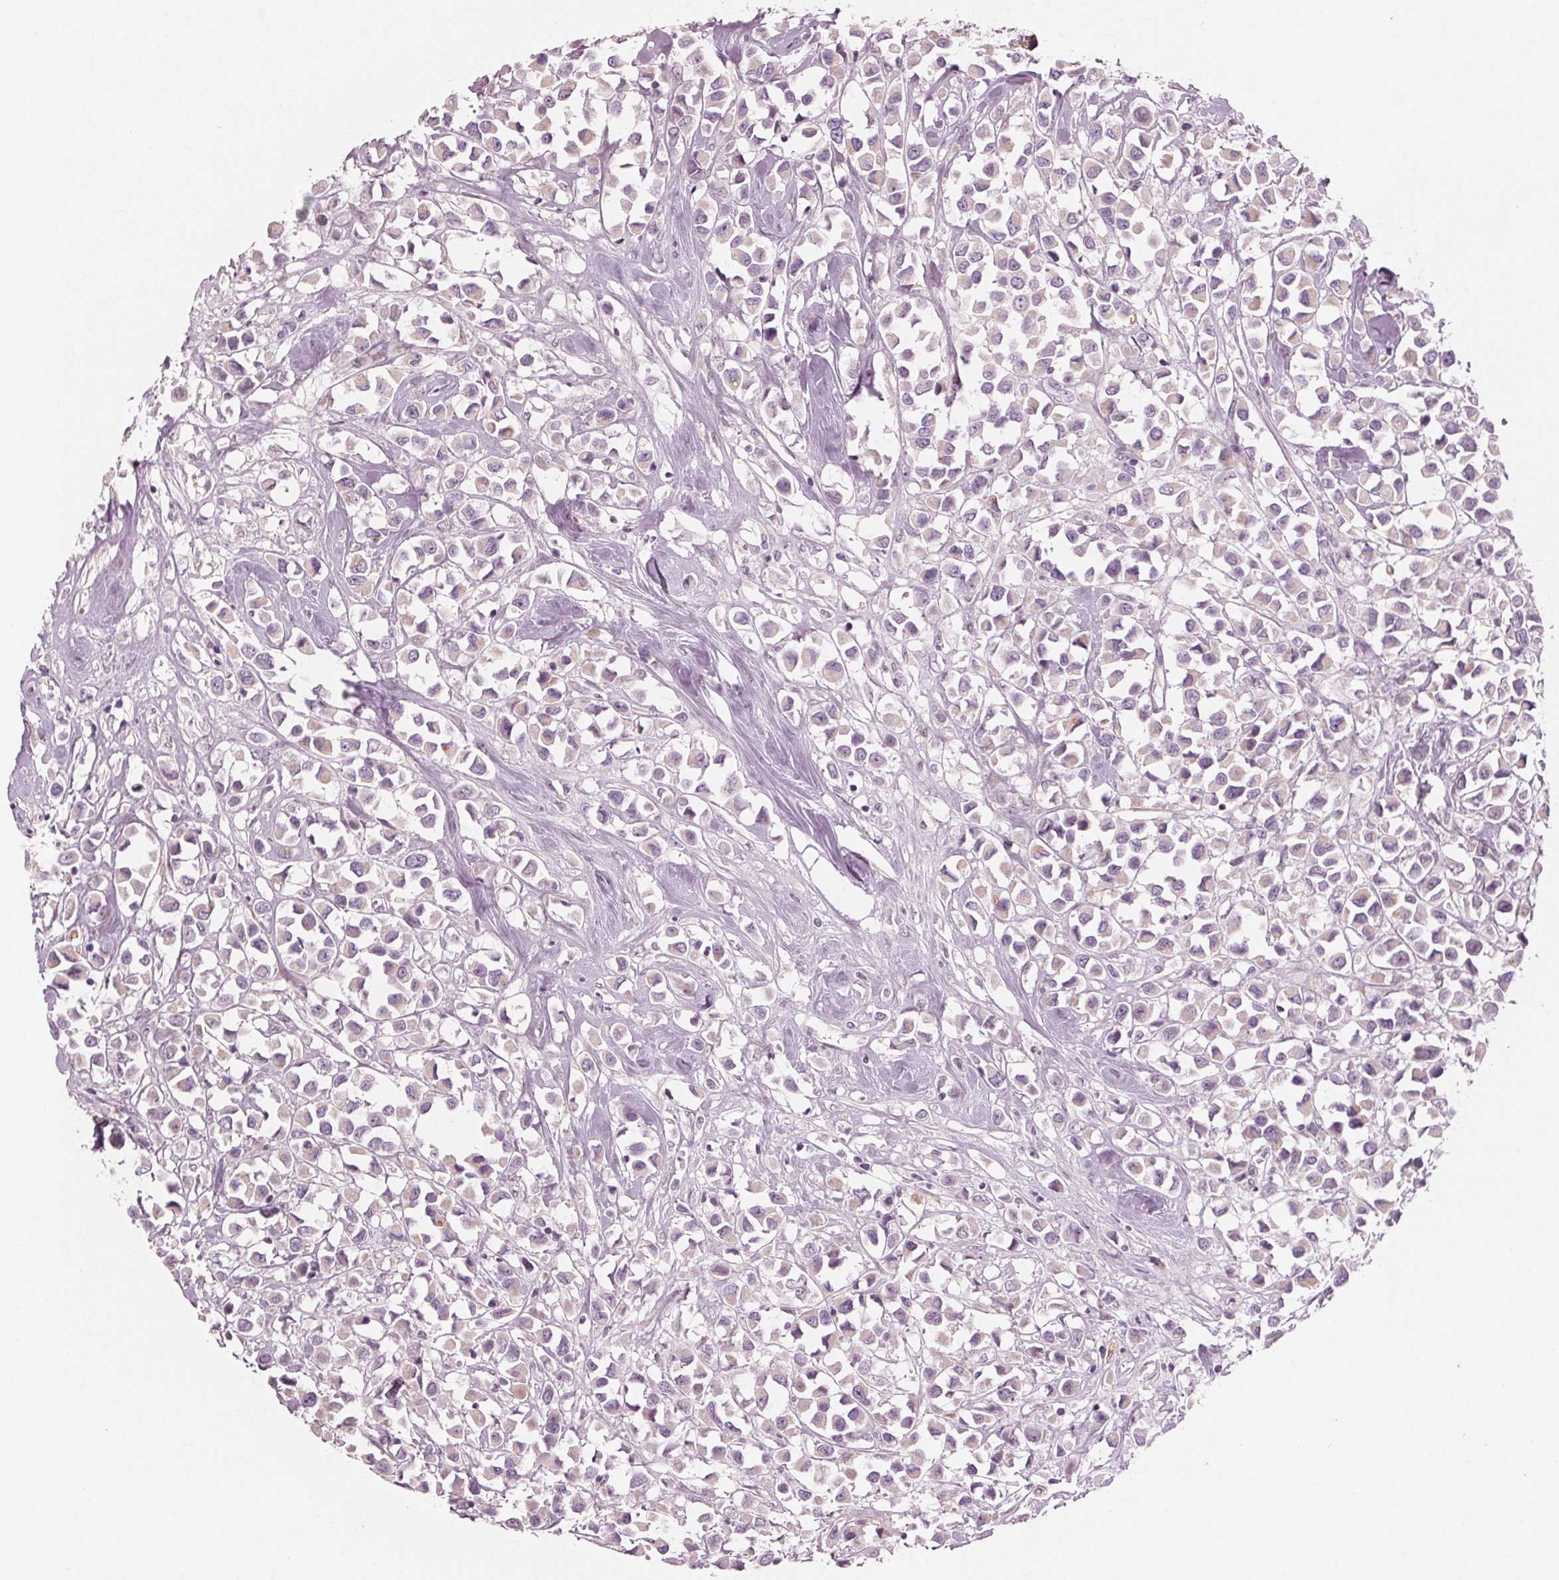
{"staining": {"intensity": "negative", "quantity": "none", "location": "none"}, "tissue": "breast cancer", "cell_type": "Tumor cells", "image_type": "cancer", "snomed": [{"axis": "morphology", "description": "Duct carcinoma"}, {"axis": "topography", "description": "Breast"}], "caption": "High power microscopy micrograph of an IHC image of breast cancer, revealing no significant positivity in tumor cells. (Immunohistochemistry (ihc), brightfield microscopy, high magnification).", "gene": "PRAP1", "patient": {"sex": "female", "age": 61}}